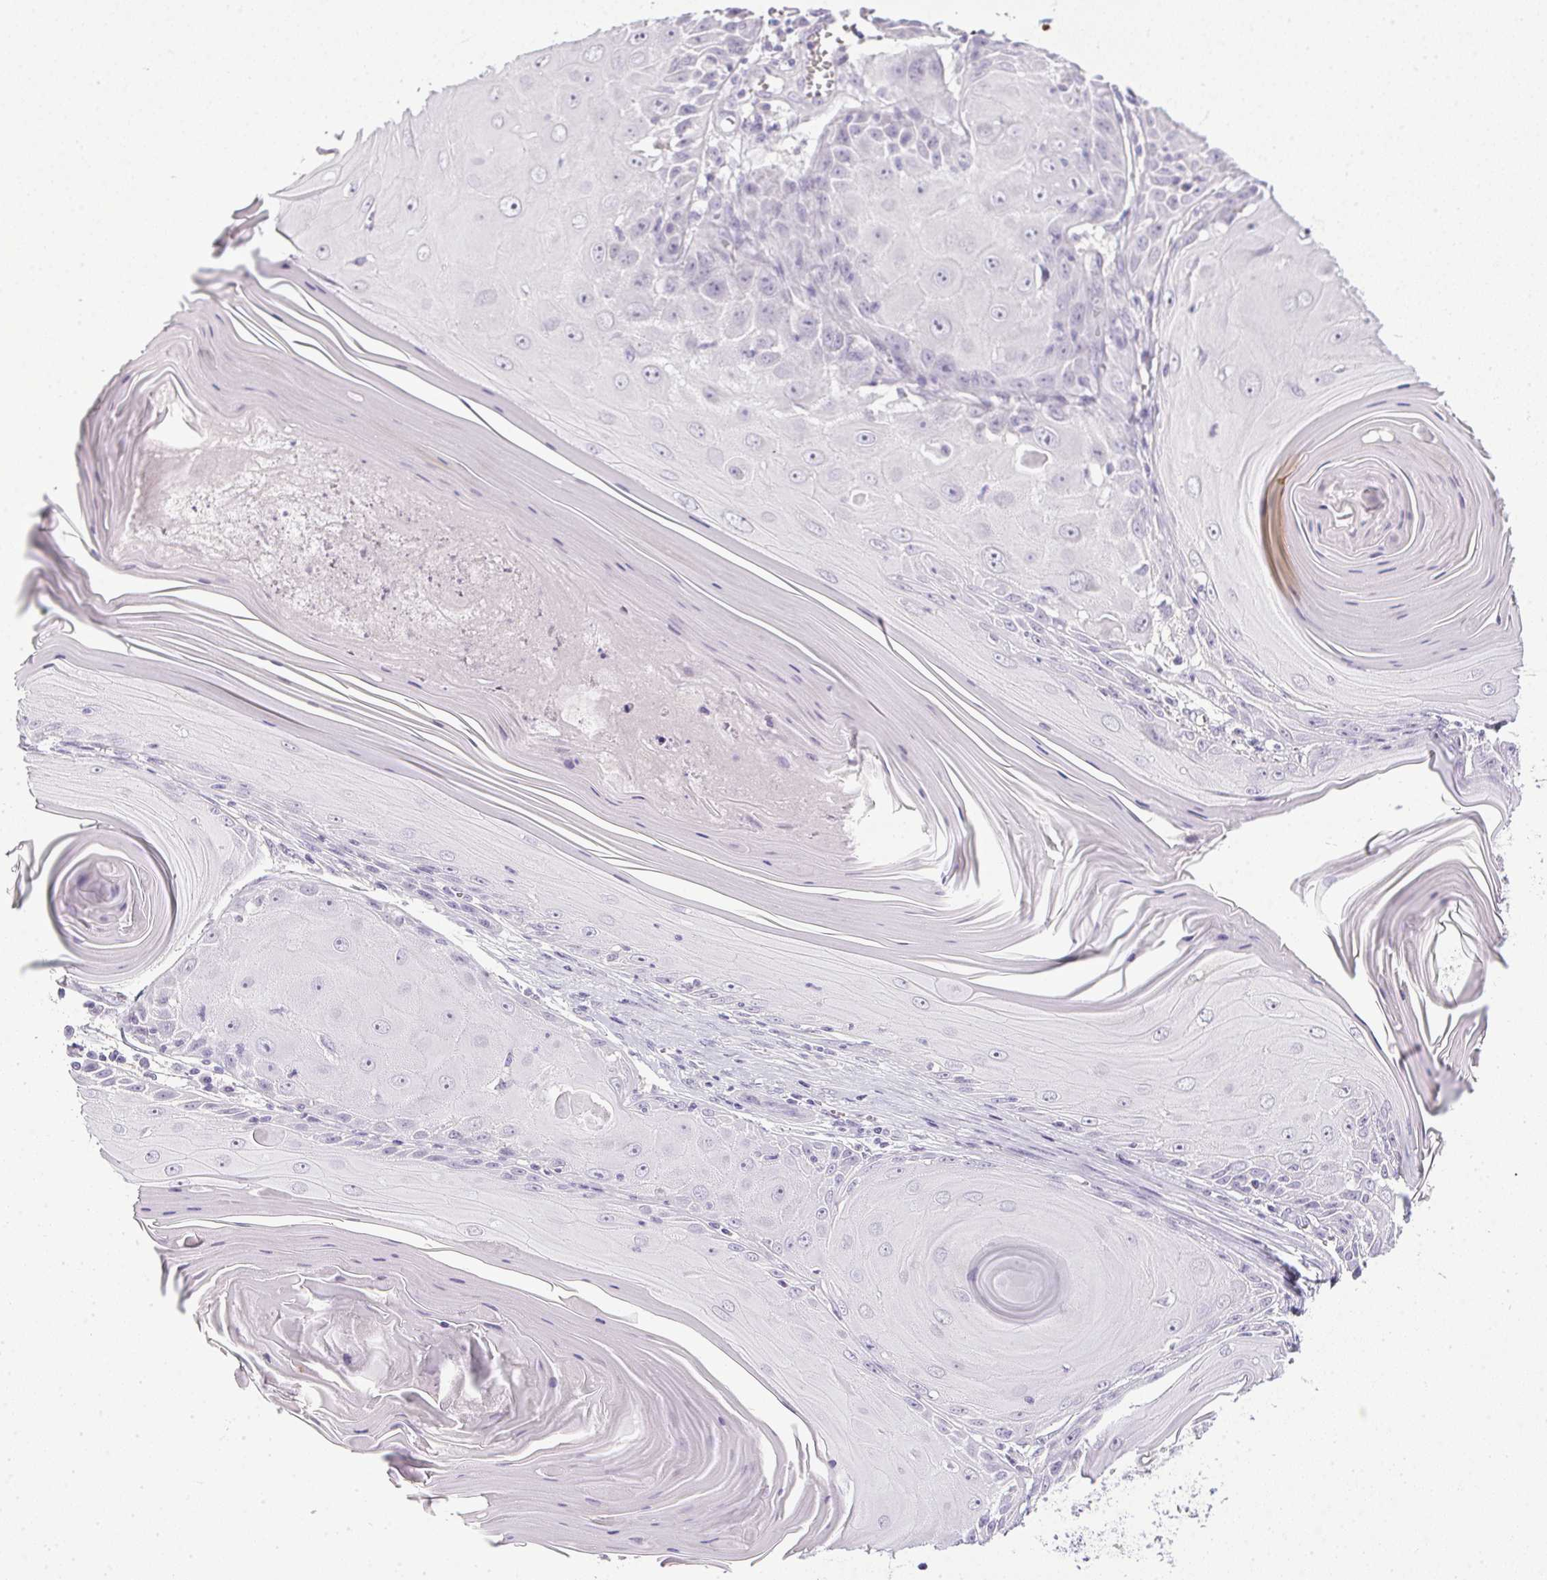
{"staining": {"intensity": "negative", "quantity": "none", "location": "none"}, "tissue": "skin cancer", "cell_type": "Tumor cells", "image_type": "cancer", "snomed": [{"axis": "morphology", "description": "Squamous cell carcinoma, NOS"}, {"axis": "topography", "description": "Skin"}, {"axis": "topography", "description": "Vulva"}], "caption": "Immunohistochemical staining of human skin squamous cell carcinoma displays no significant positivity in tumor cells. The staining was performed using DAB (3,3'-diaminobenzidine) to visualize the protein expression in brown, while the nuclei were stained in blue with hematoxylin (Magnification: 20x).", "gene": "PRL", "patient": {"sex": "female", "age": 85}}